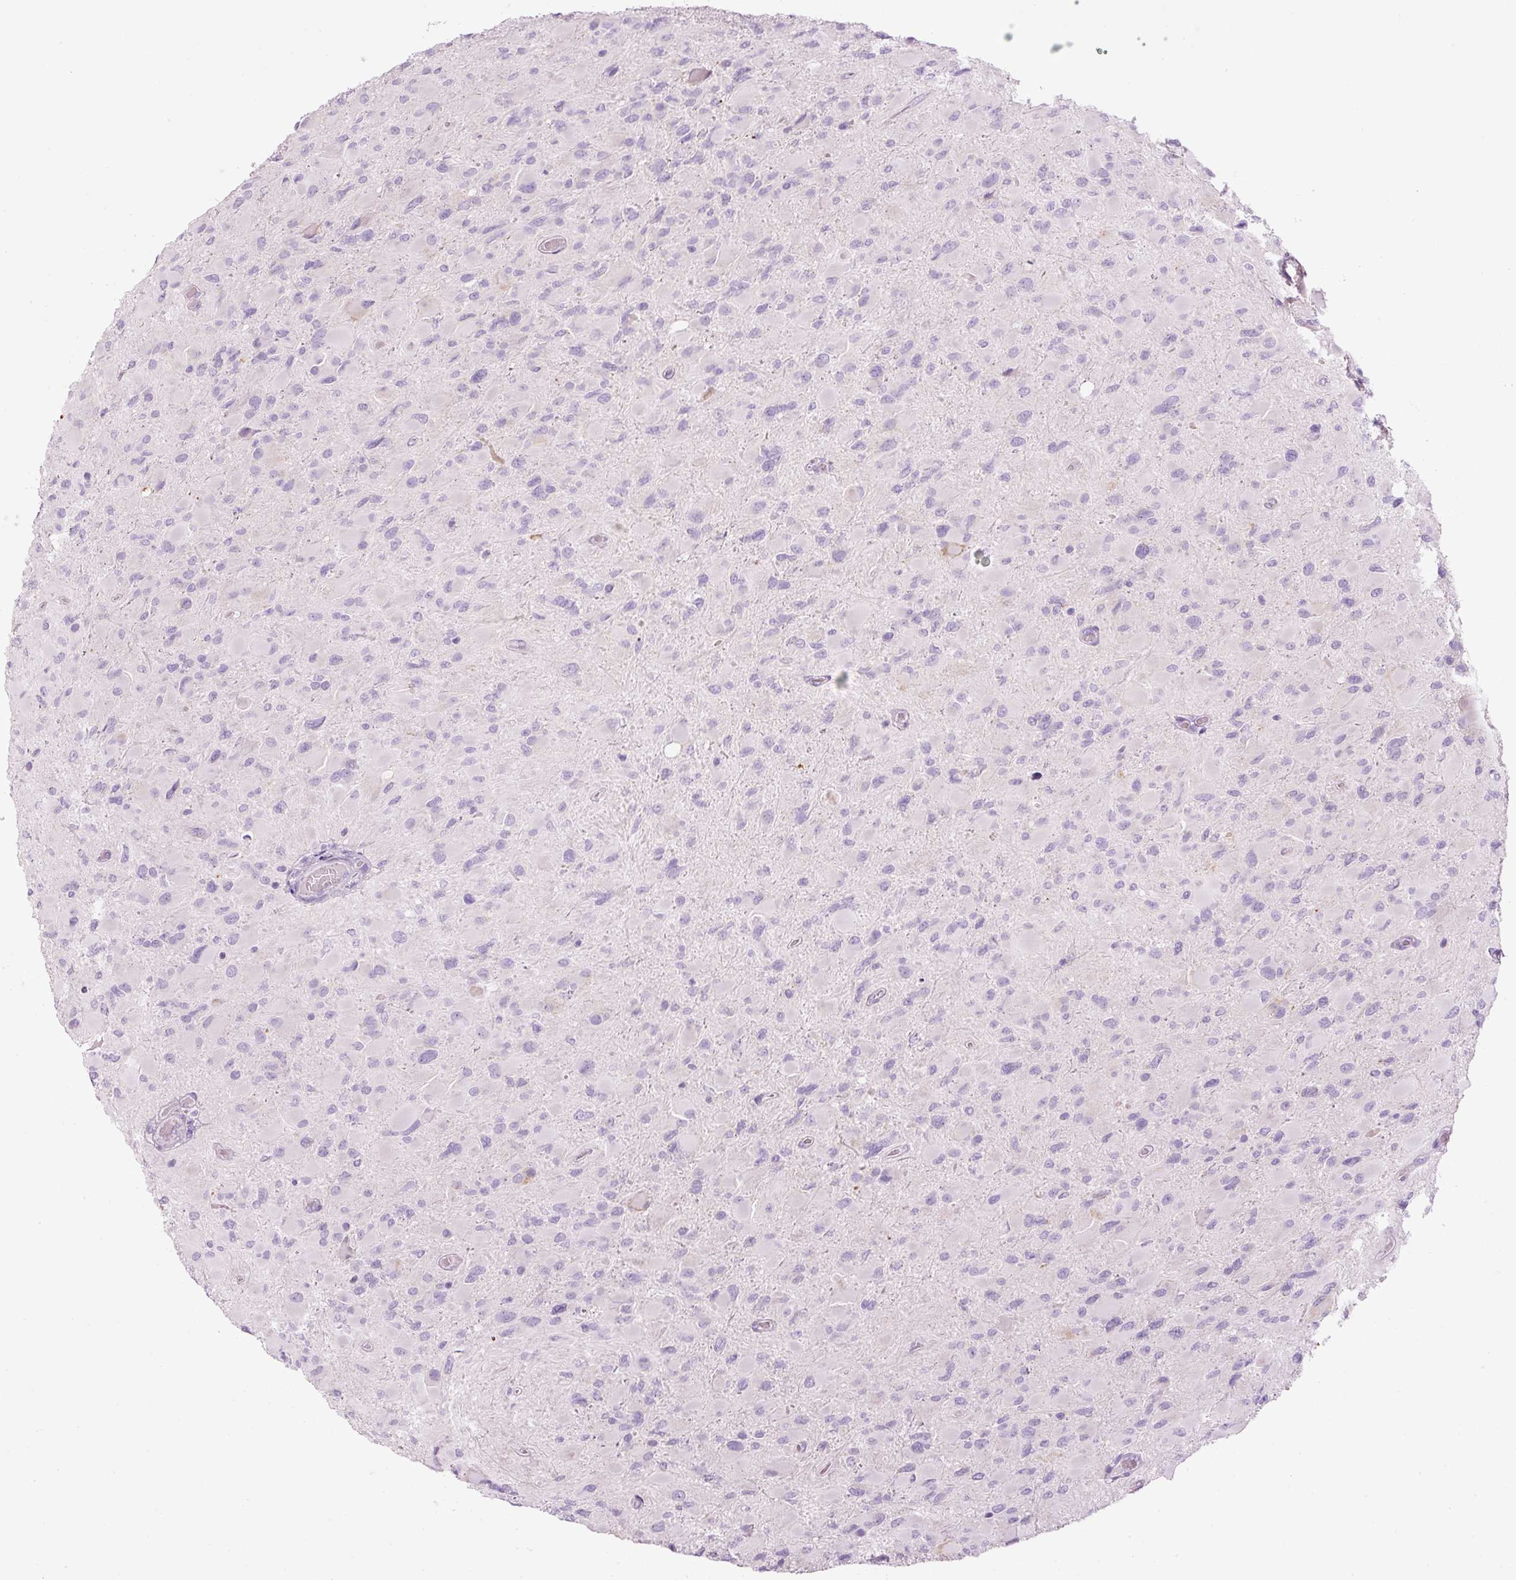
{"staining": {"intensity": "negative", "quantity": "none", "location": "none"}, "tissue": "glioma", "cell_type": "Tumor cells", "image_type": "cancer", "snomed": [{"axis": "morphology", "description": "Glioma, malignant, High grade"}, {"axis": "topography", "description": "Cerebral cortex"}], "caption": "There is no significant staining in tumor cells of high-grade glioma (malignant).", "gene": "CARD16", "patient": {"sex": "female", "age": 36}}